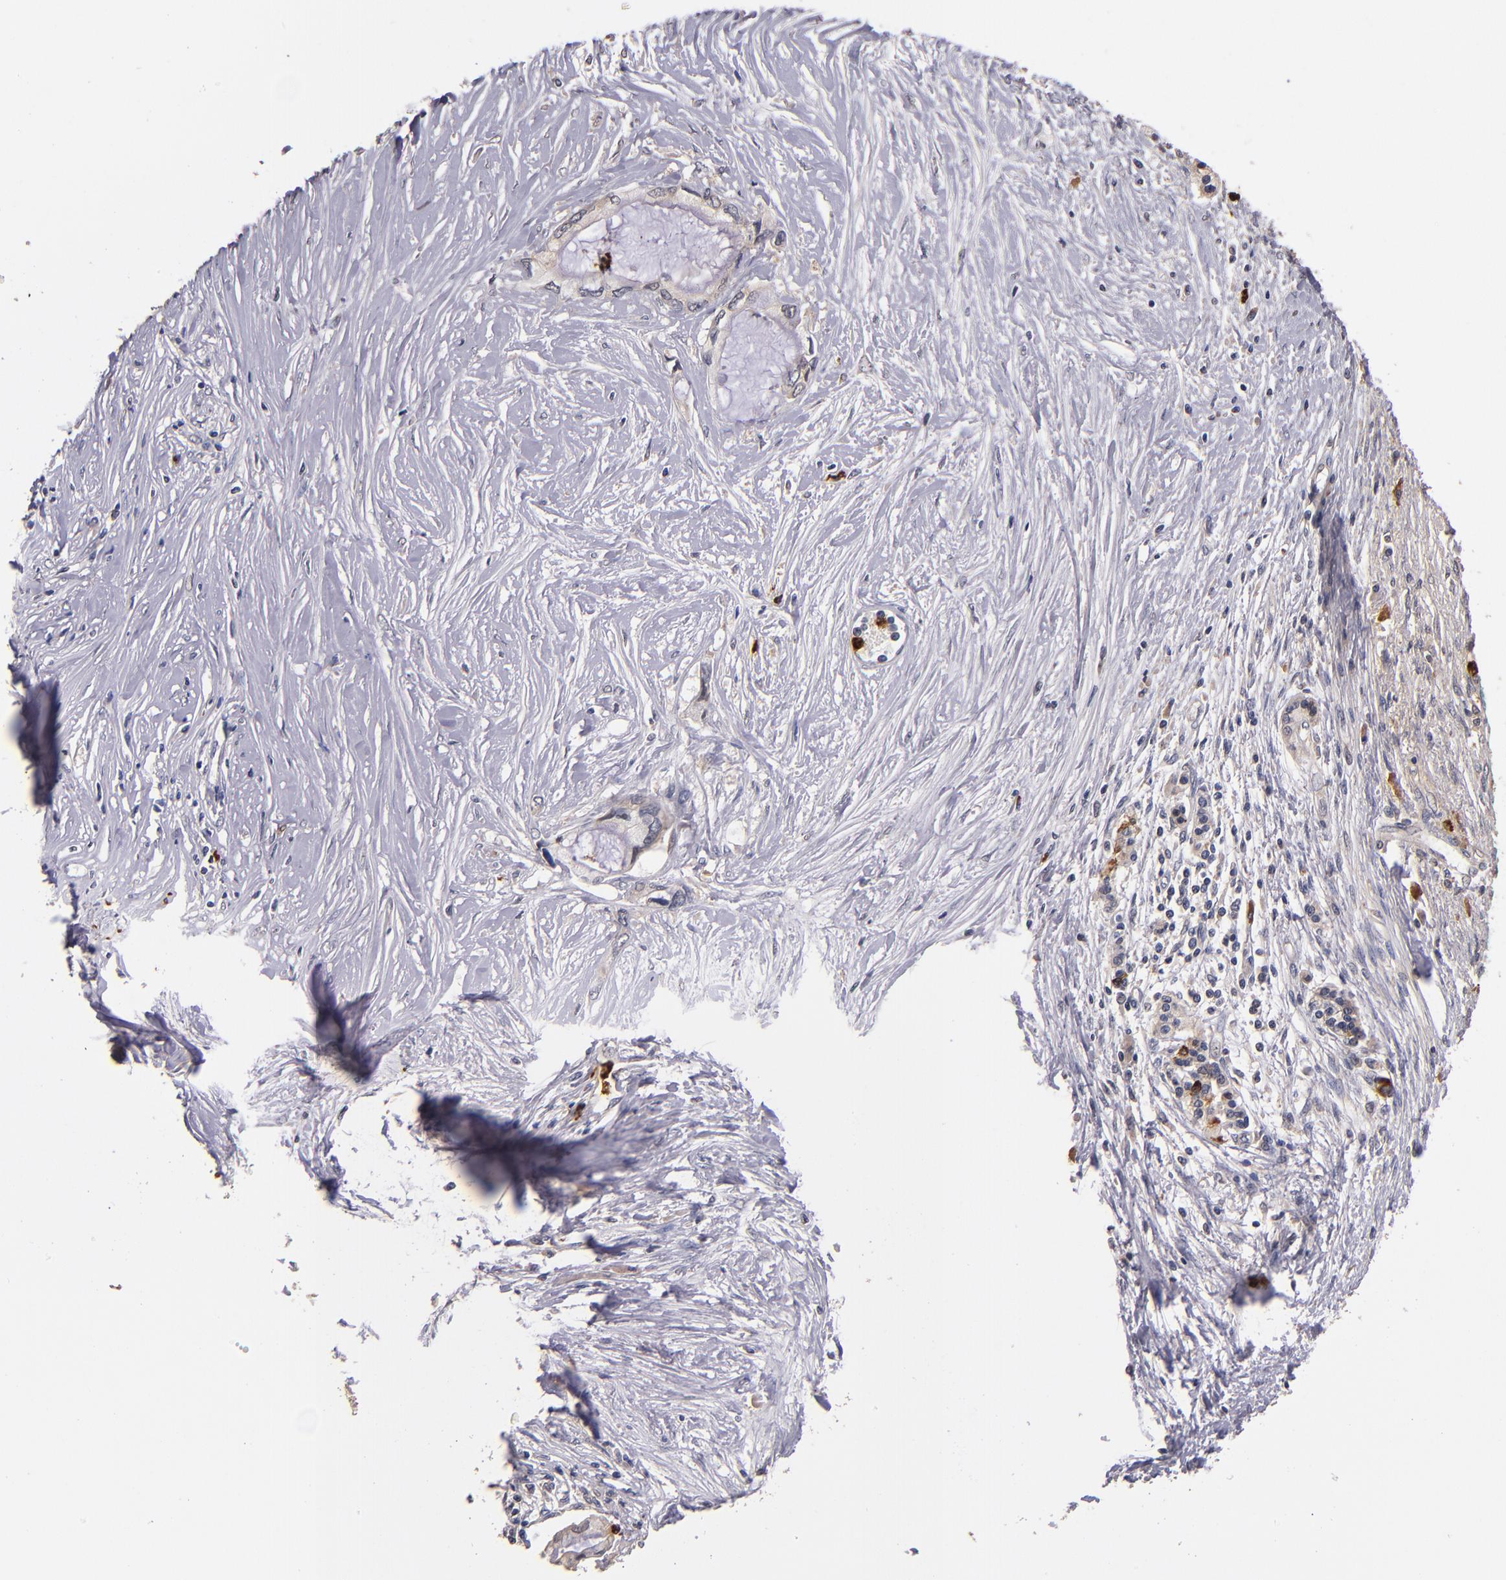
{"staining": {"intensity": "weak", "quantity": ">75%", "location": "cytoplasmic/membranous"}, "tissue": "pancreatic cancer", "cell_type": "Tumor cells", "image_type": "cancer", "snomed": [{"axis": "morphology", "description": "Adenocarcinoma, NOS"}, {"axis": "topography", "description": "Pancreas"}], "caption": "Immunohistochemistry of adenocarcinoma (pancreatic) demonstrates low levels of weak cytoplasmic/membranous staining in approximately >75% of tumor cells.", "gene": "TTLL12", "patient": {"sex": "female", "age": 59}}